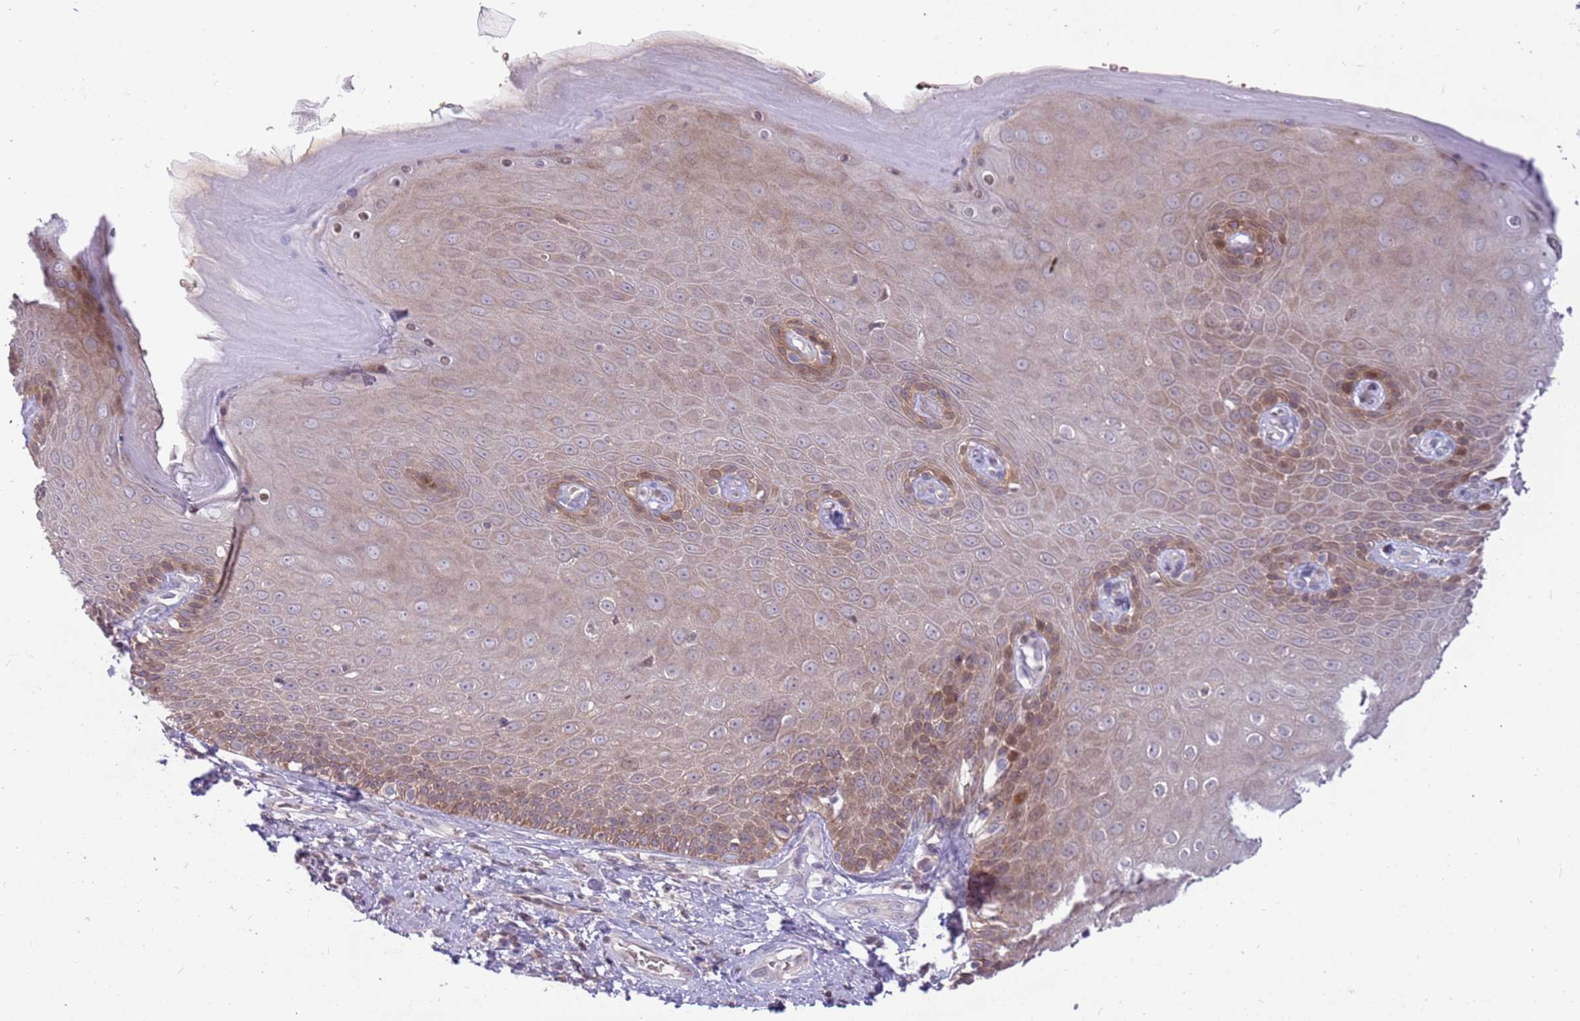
{"staining": {"intensity": "moderate", "quantity": "25%-75%", "location": "cytoplasmic/membranous"}, "tissue": "skin", "cell_type": "Epidermal cells", "image_type": "normal", "snomed": [{"axis": "morphology", "description": "Normal tissue, NOS"}, {"axis": "topography", "description": "Anal"}, {"axis": "topography", "description": "Peripheral nerve tissue"}], "caption": "A micrograph of human skin stained for a protein exhibits moderate cytoplasmic/membranous brown staining in epidermal cells.", "gene": "ARHGEF35", "patient": {"sex": "male", "age": 53}}